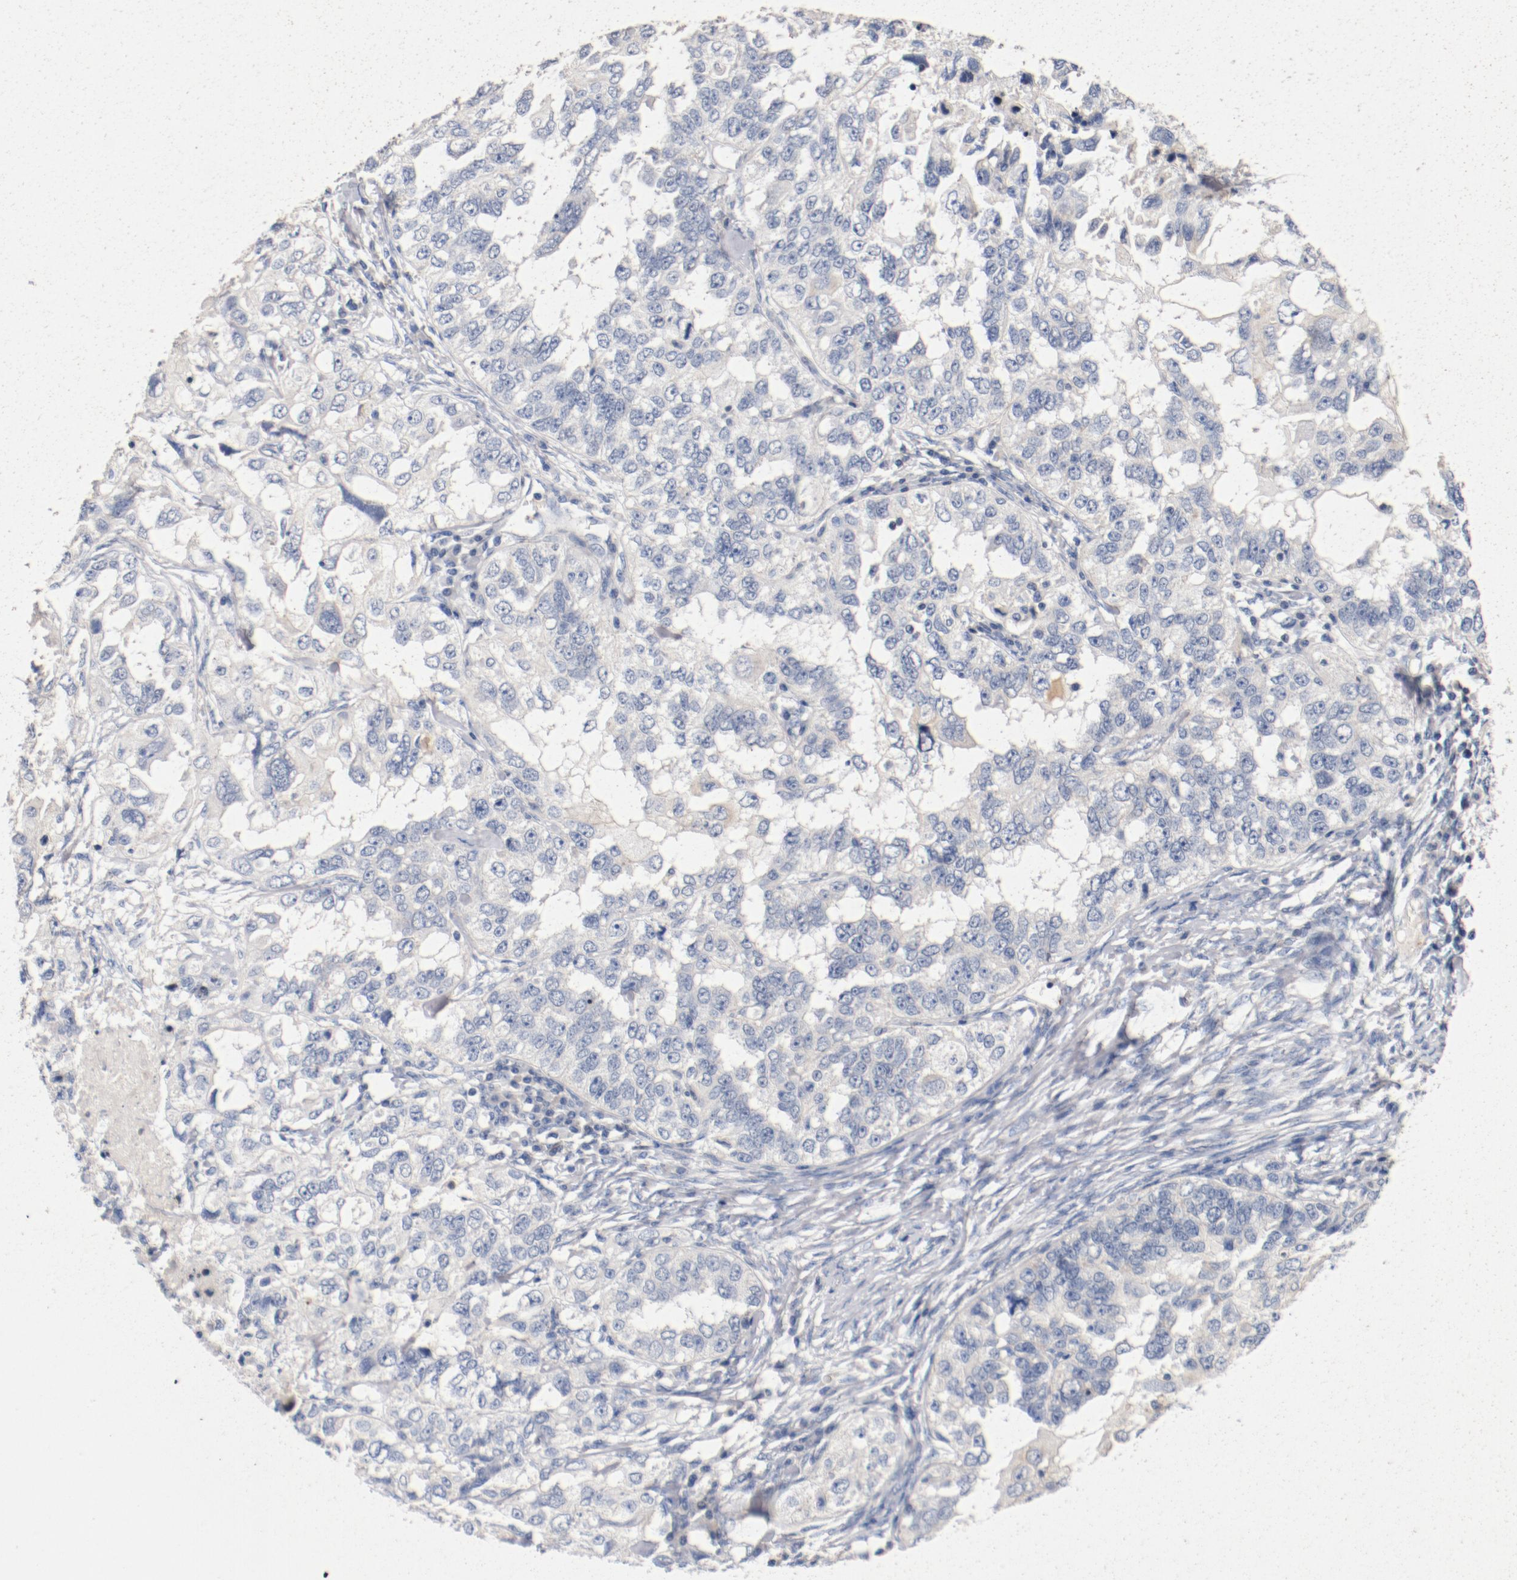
{"staining": {"intensity": "negative", "quantity": "none", "location": "none"}, "tissue": "ovarian cancer", "cell_type": "Tumor cells", "image_type": "cancer", "snomed": [{"axis": "morphology", "description": "Cystadenocarcinoma, serous, NOS"}, {"axis": "topography", "description": "Ovary"}], "caption": "Tumor cells are negative for protein expression in human ovarian cancer (serous cystadenocarcinoma).", "gene": "PIM1", "patient": {"sex": "female", "age": 82}}